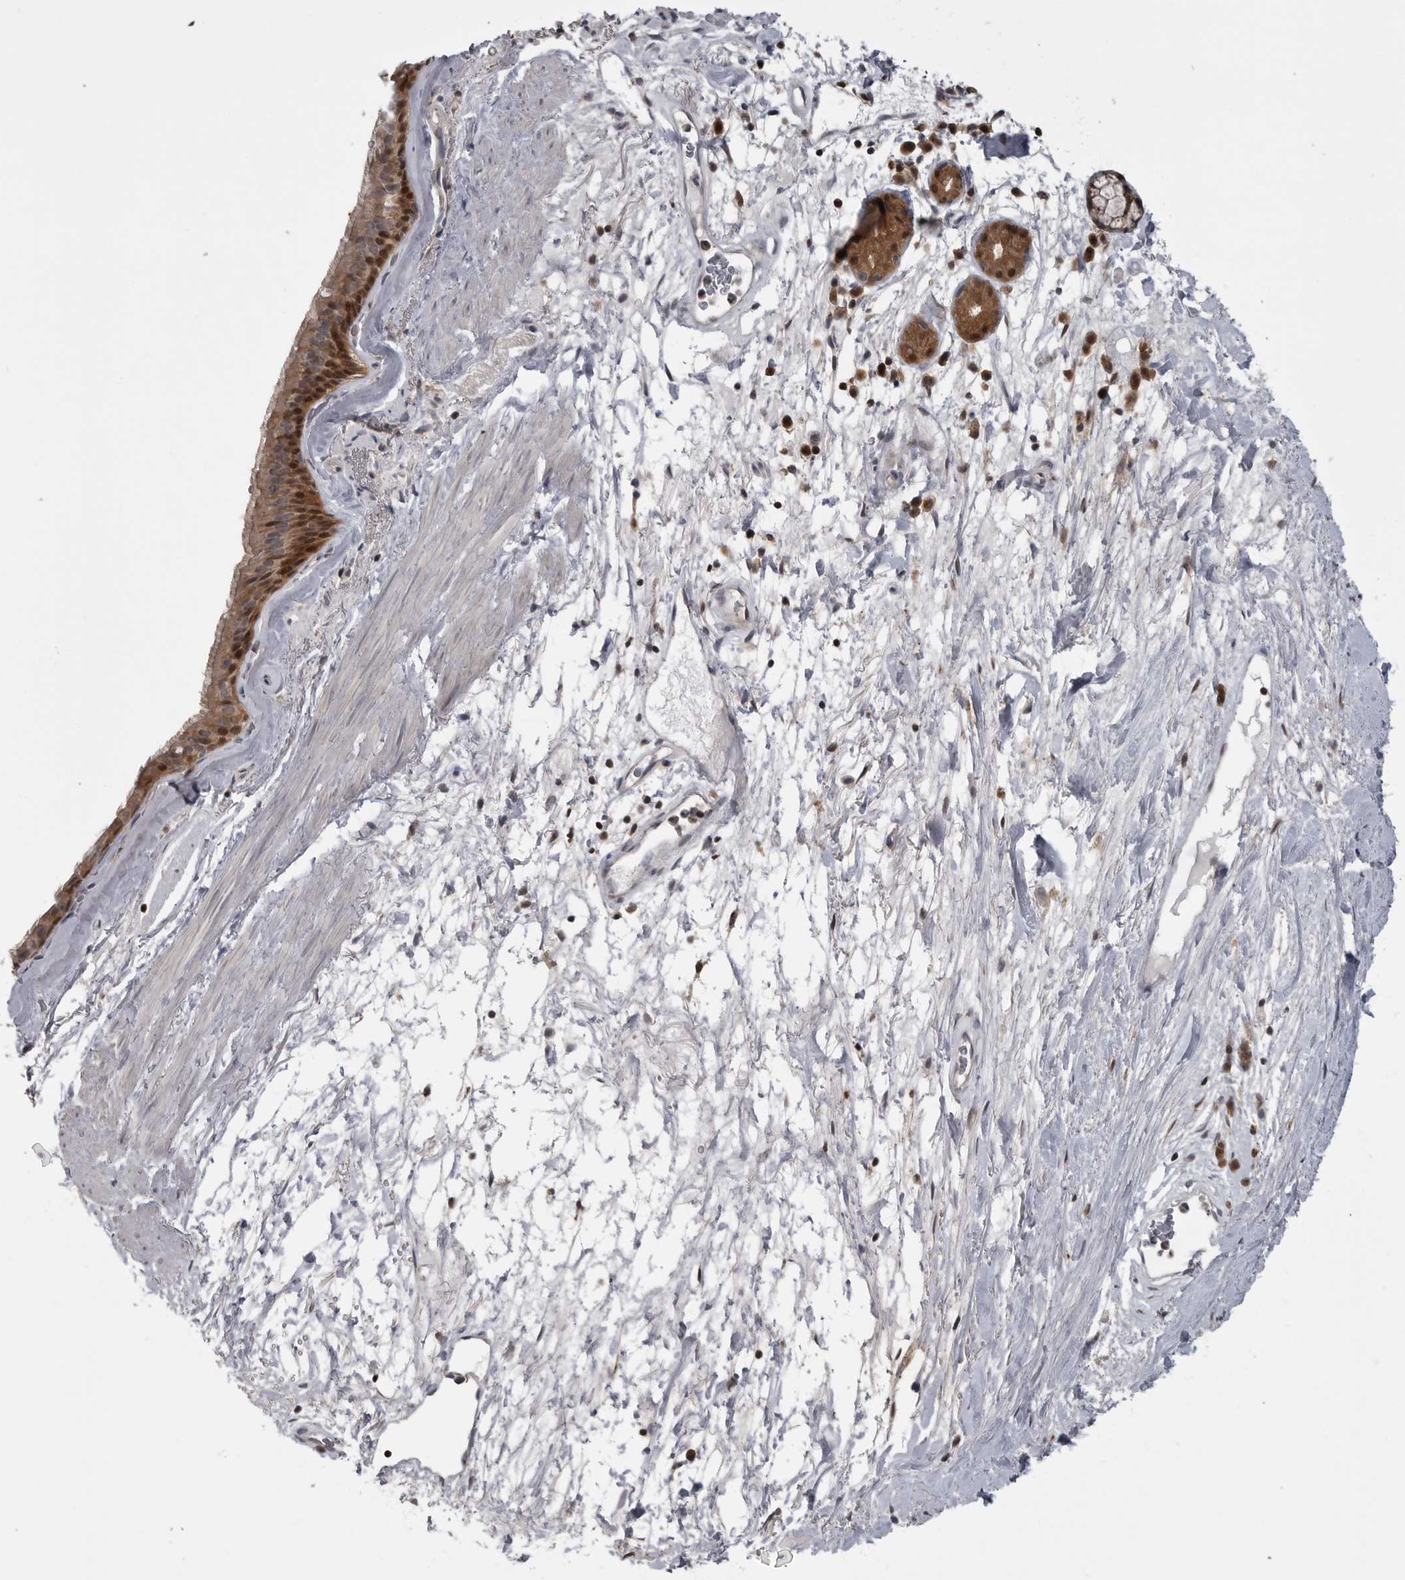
{"staining": {"intensity": "strong", "quantity": ">75%", "location": "cytoplasmic/membranous,nuclear"}, "tissue": "bronchus", "cell_type": "Respiratory epithelial cells", "image_type": "normal", "snomed": [{"axis": "morphology", "description": "Normal tissue, NOS"}, {"axis": "topography", "description": "Cartilage tissue"}], "caption": "An immunohistochemistry image of benign tissue is shown. Protein staining in brown highlights strong cytoplasmic/membranous,nuclear positivity in bronchus within respiratory epithelial cells.", "gene": "MAPK13", "patient": {"sex": "female", "age": 63}}